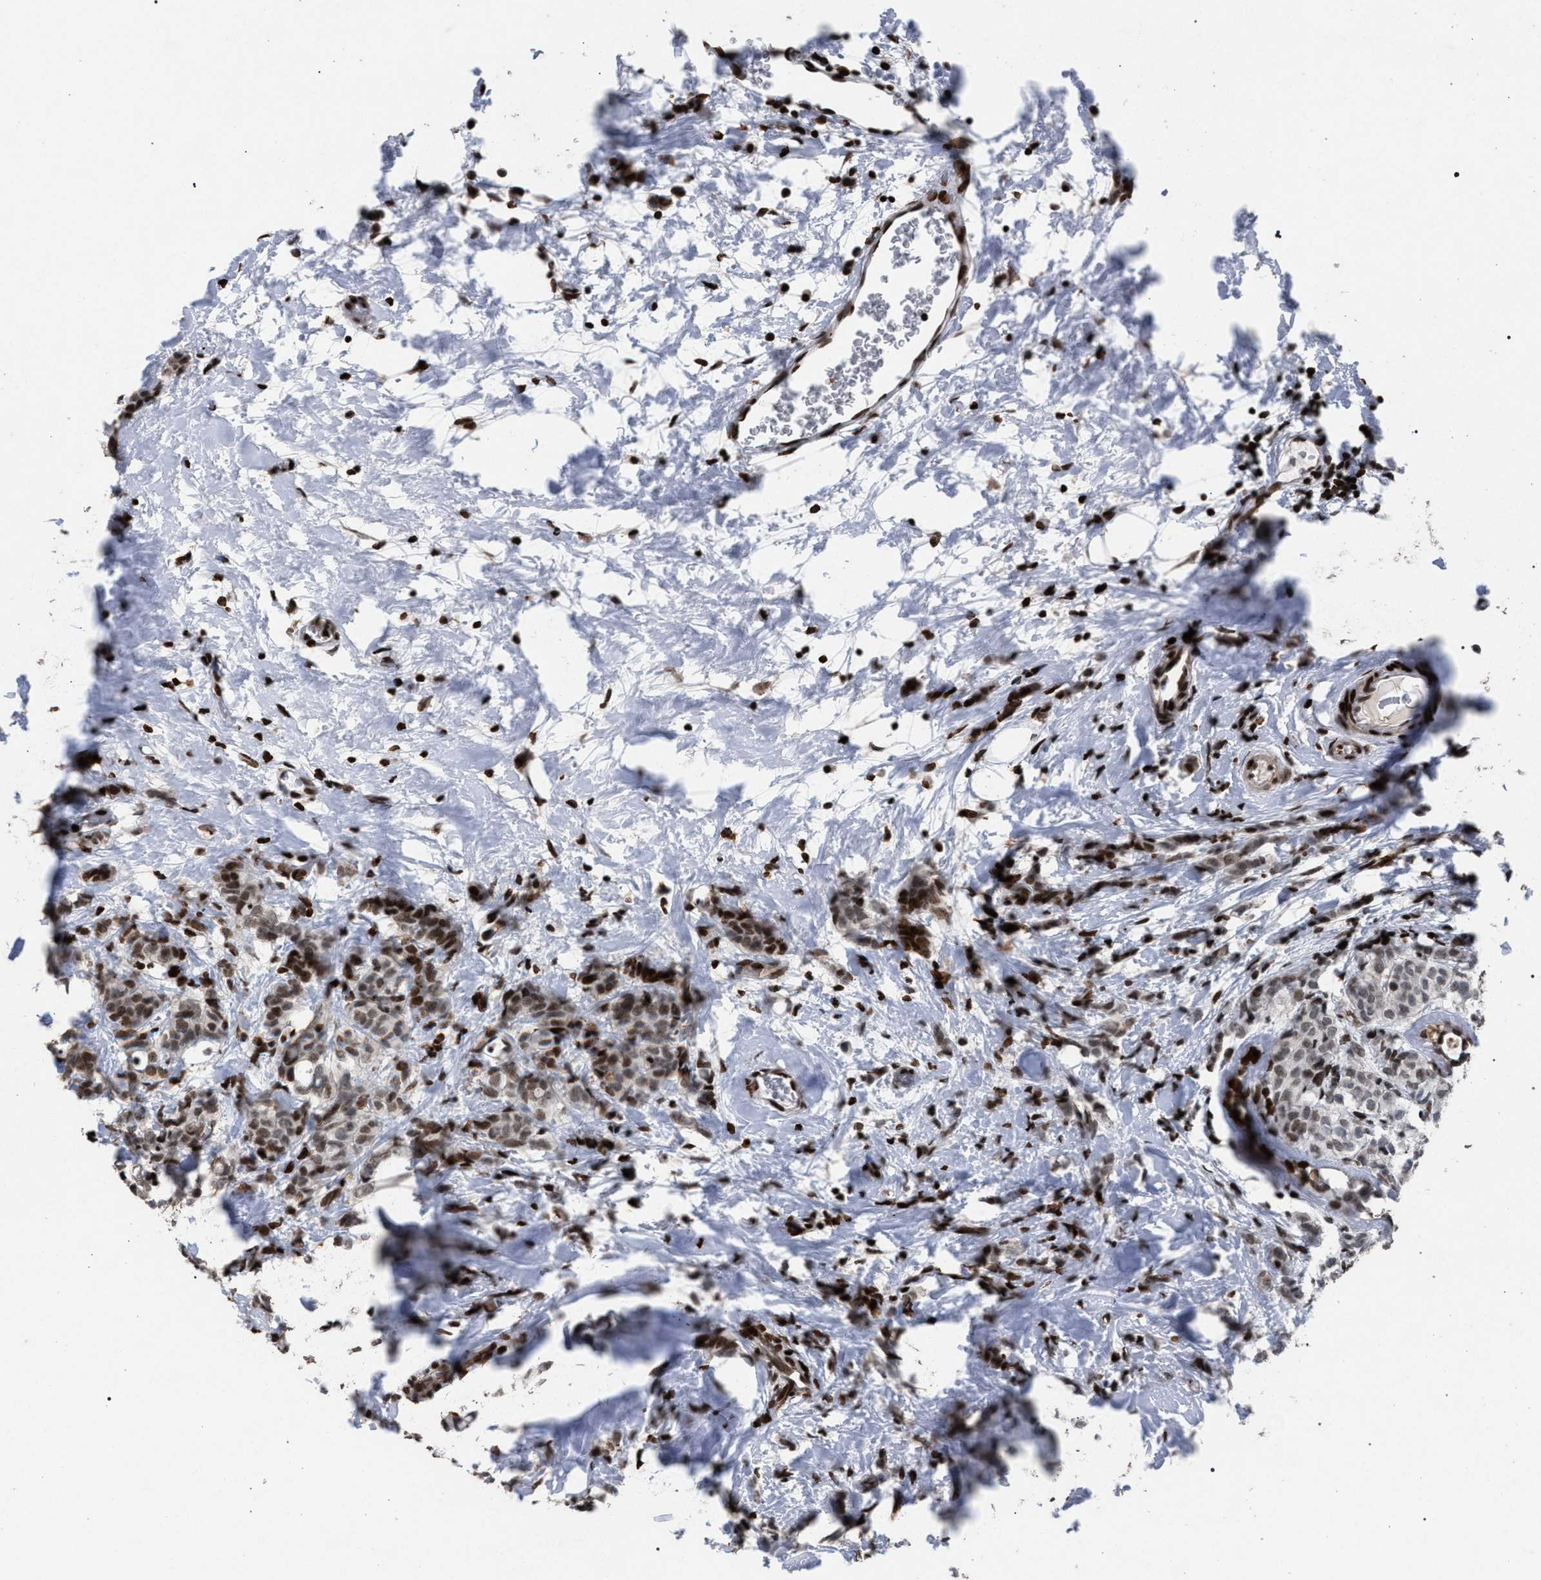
{"staining": {"intensity": "moderate", "quantity": ">75%", "location": "cytoplasmic/membranous,nuclear"}, "tissue": "breast cancer", "cell_type": "Tumor cells", "image_type": "cancer", "snomed": [{"axis": "morphology", "description": "Lobular carcinoma"}, {"axis": "topography", "description": "Breast"}], "caption": "A medium amount of moderate cytoplasmic/membranous and nuclear positivity is appreciated in about >75% of tumor cells in breast cancer tissue. (IHC, brightfield microscopy, high magnification).", "gene": "FOXD3", "patient": {"sex": "female", "age": 60}}